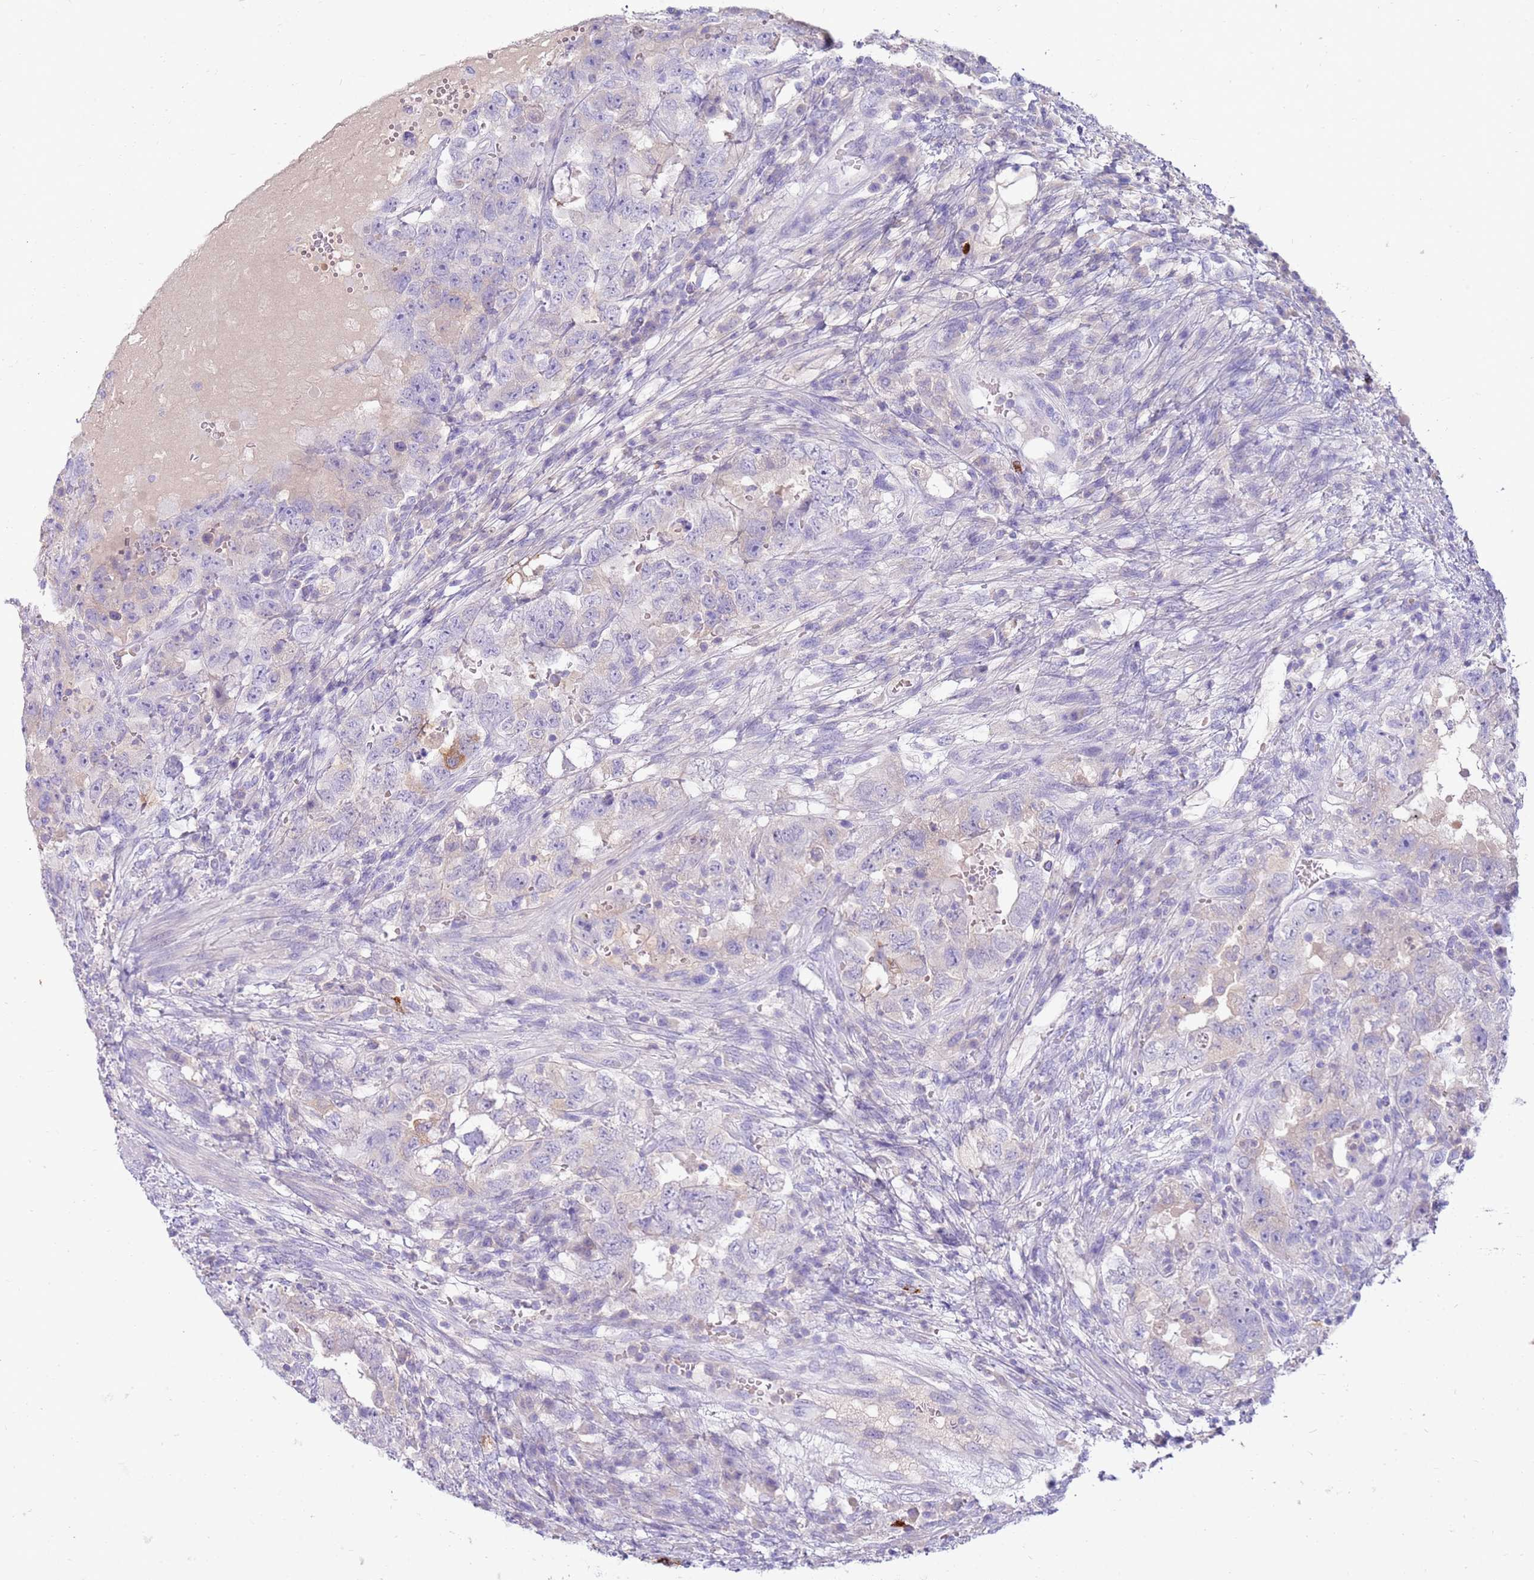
{"staining": {"intensity": "negative", "quantity": "none", "location": "none"}, "tissue": "testis cancer", "cell_type": "Tumor cells", "image_type": "cancer", "snomed": [{"axis": "morphology", "description": "Carcinoma, Embryonal, NOS"}, {"axis": "topography", "description": "Testis"}], "caption": "Immunohistochemistry photomicrograph of neoplastic tissue: testis cancer (embryonal carcinoma) stained with DAB reveals no significant protein positivity in tumor cells.", "gene": "EVPLL", "patient": {"sex": "male", "age": 26}}